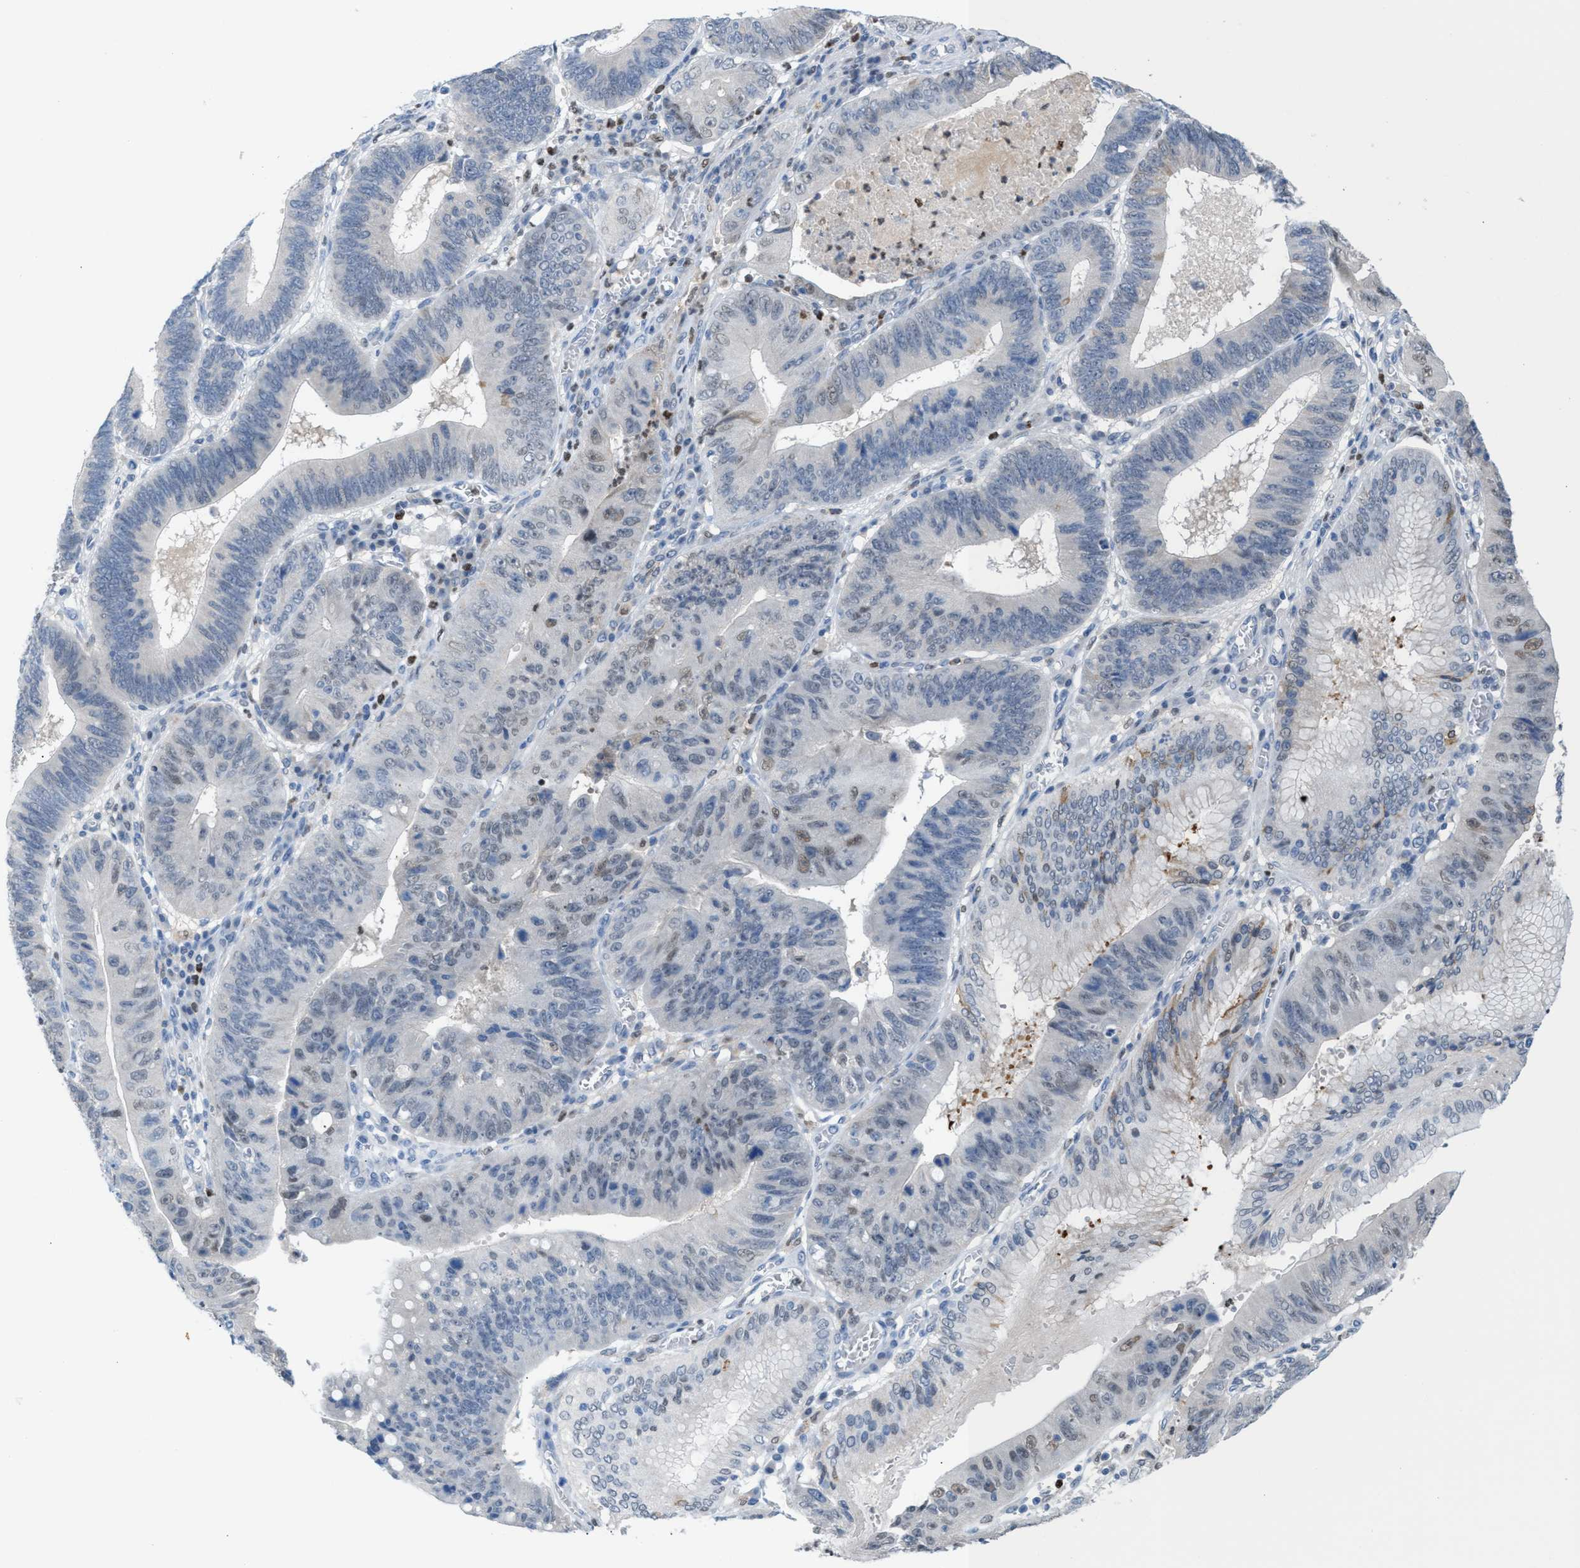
{"staining": {"intensity": "weak", "quantity": "<25%", "location": "nuclear"}, "tissue": "stomach cancer", "cell_type": "Tumor cells", "image_type": "cancer", "snomed": [{"axis": "morphology", "description": "Adenocarcinoma, NOS"}, {"axis": "topography", "description": "Stomach"}], "caption": "Immunohistochemistry of human adenocarcinoma (stomach) displays no positivity in tumor cells.", "gene": "PPM1D", "patient": {"sex": "male", "age": 59}}